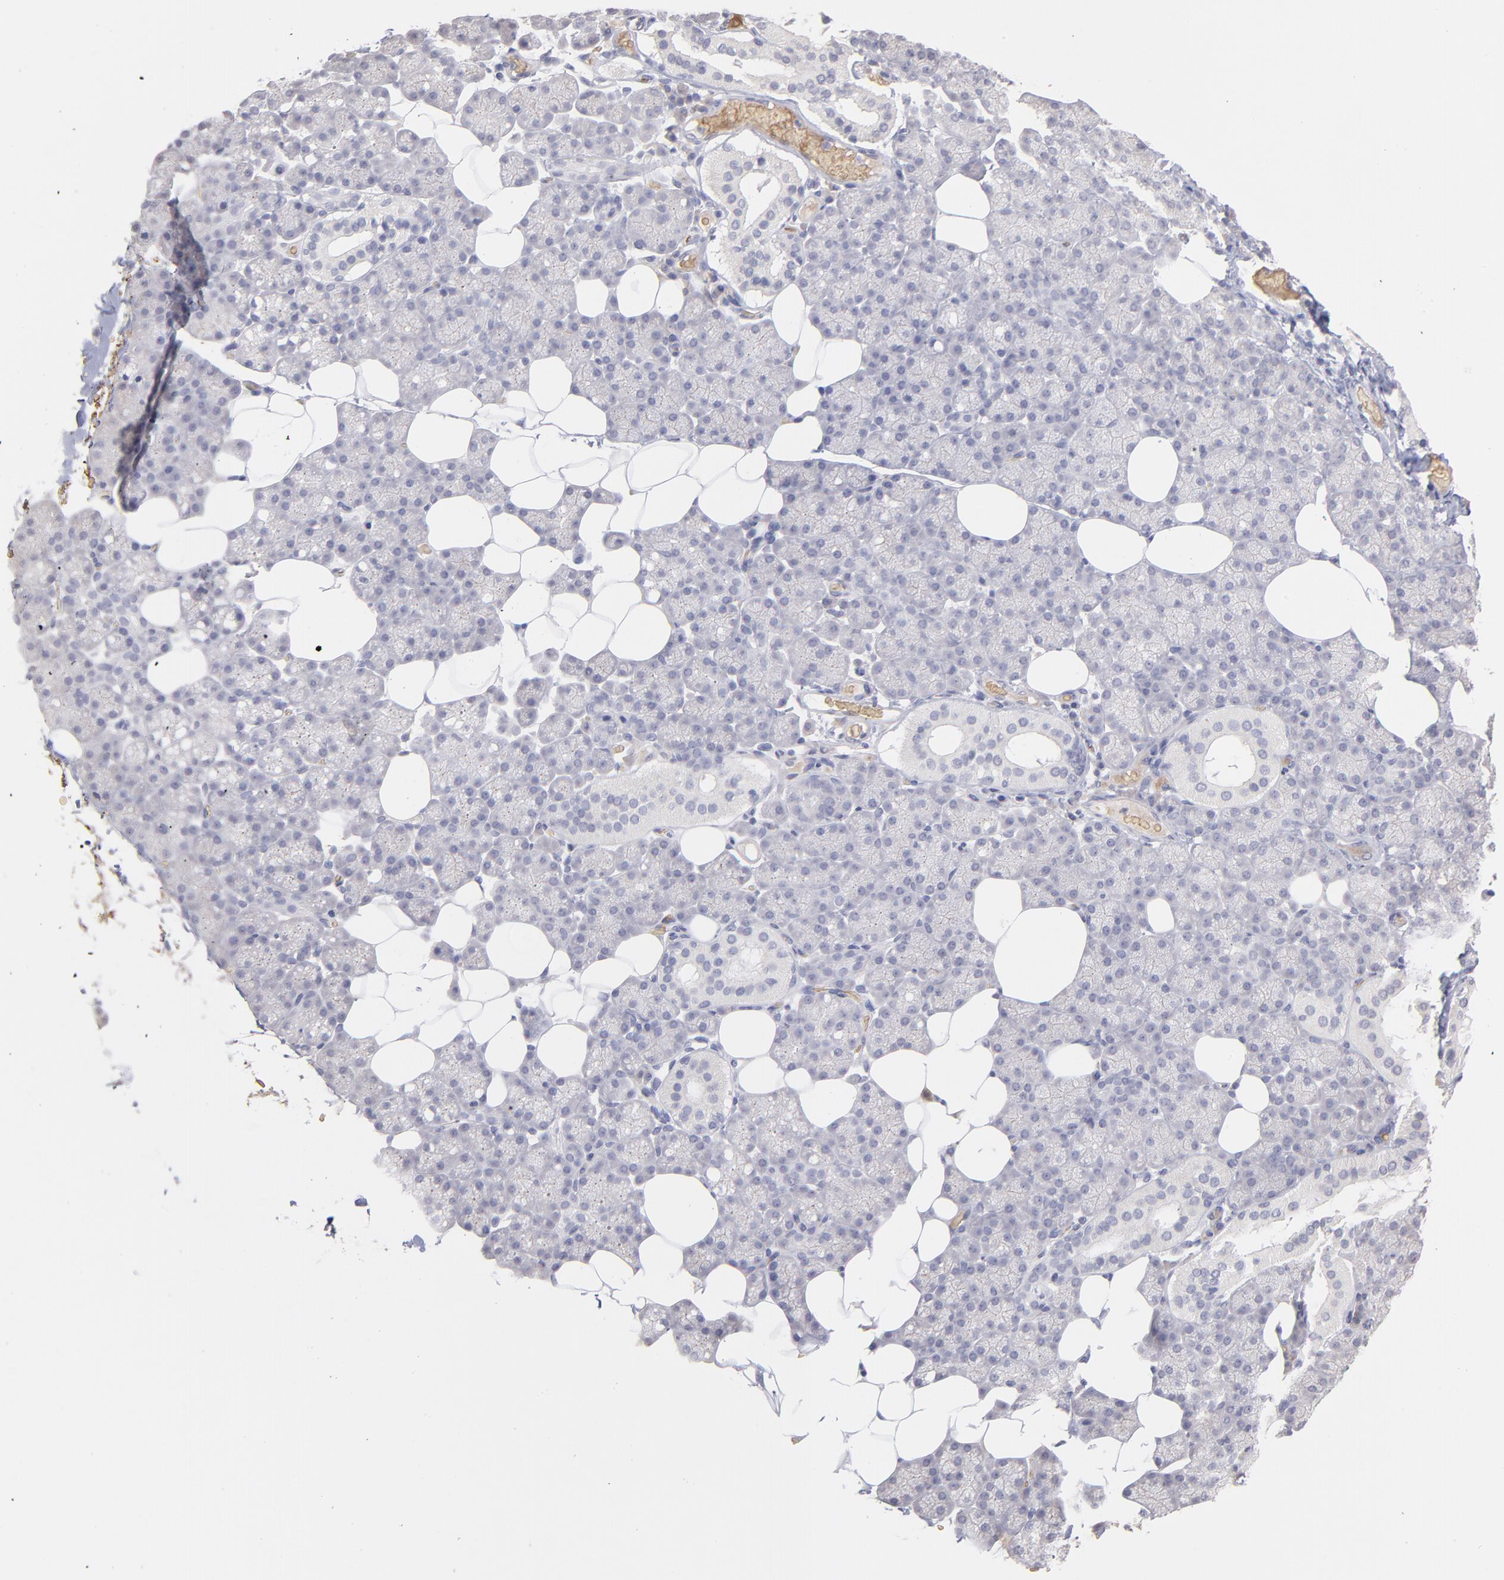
{"staining": {"intensity": "negative", "quantity": "none", "location": "none"}, "tissue": "salivary gland", "cell_type": "Glandular cells", "image_type": "normal", "snomed": [{"axis": "morphology", "description": "Normal tissue, NOS"}, {"axis": "topography", "description": "Lymph node"}, {"axis": "topography", "description": "Salivary gland"}], "caption": "This is an IHC micrograph of normal salivary gland. There is no staining in glandular cells.", "gene": "F13B", "patient": {"sex": "male", "age": 8}}